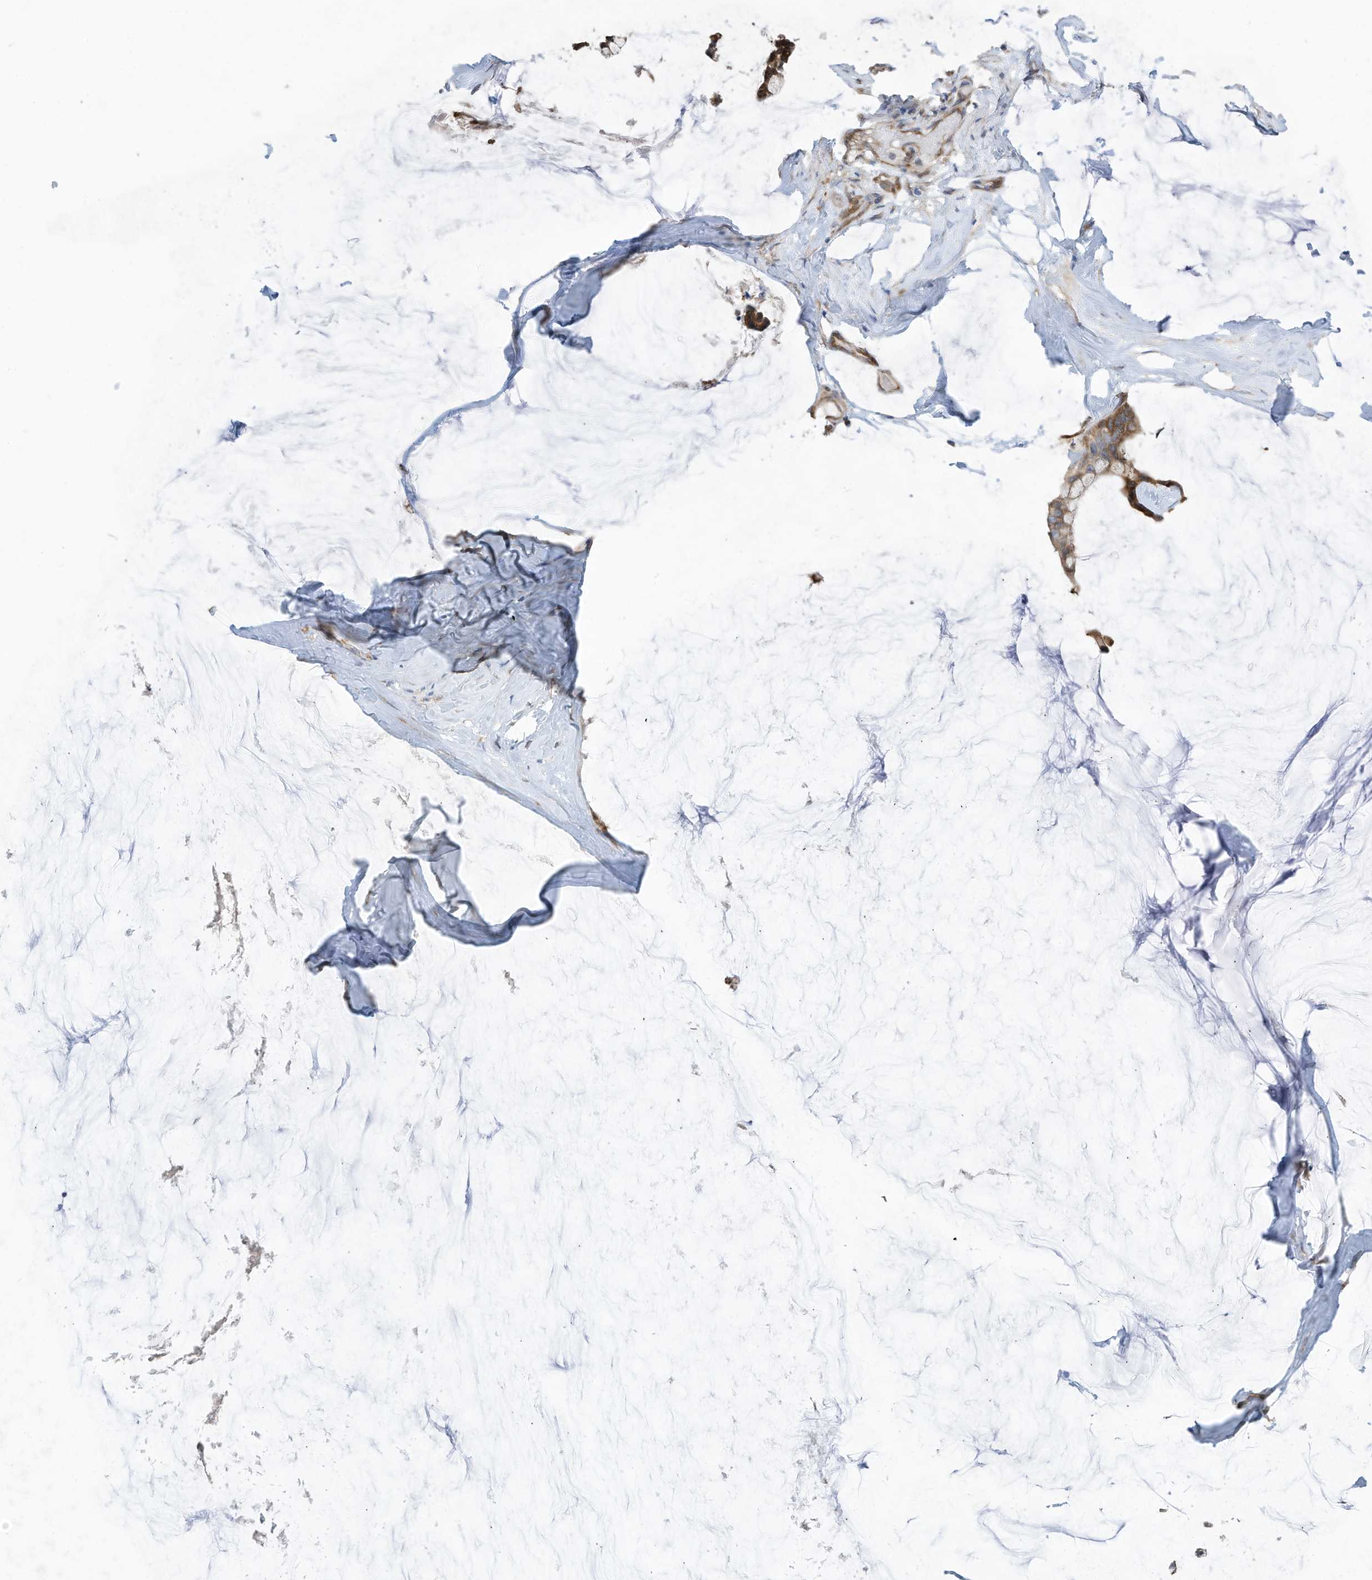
{"staining": {"intensity": "moderate", "quantity": ">75%", "location": "cytoplasmic/membranous"}, "tissue": "ovarian cancer", "cell_type": "Tumor cells", "image_type": "cancer", "snomed": [{"axis": "morphology", "description": "Cystadenocarcinoma, mucinous, NOS"}, {"axis": "topography", "description": "Ovary"}], "caption": "The photomicrograph exhibits a brown stain indicating the presence of a protein in the cytoplasmic/membranous of tumor cells in ovarian cancer.", "gene": "USE1", "patient": {"sex": "female", "age": 39}}